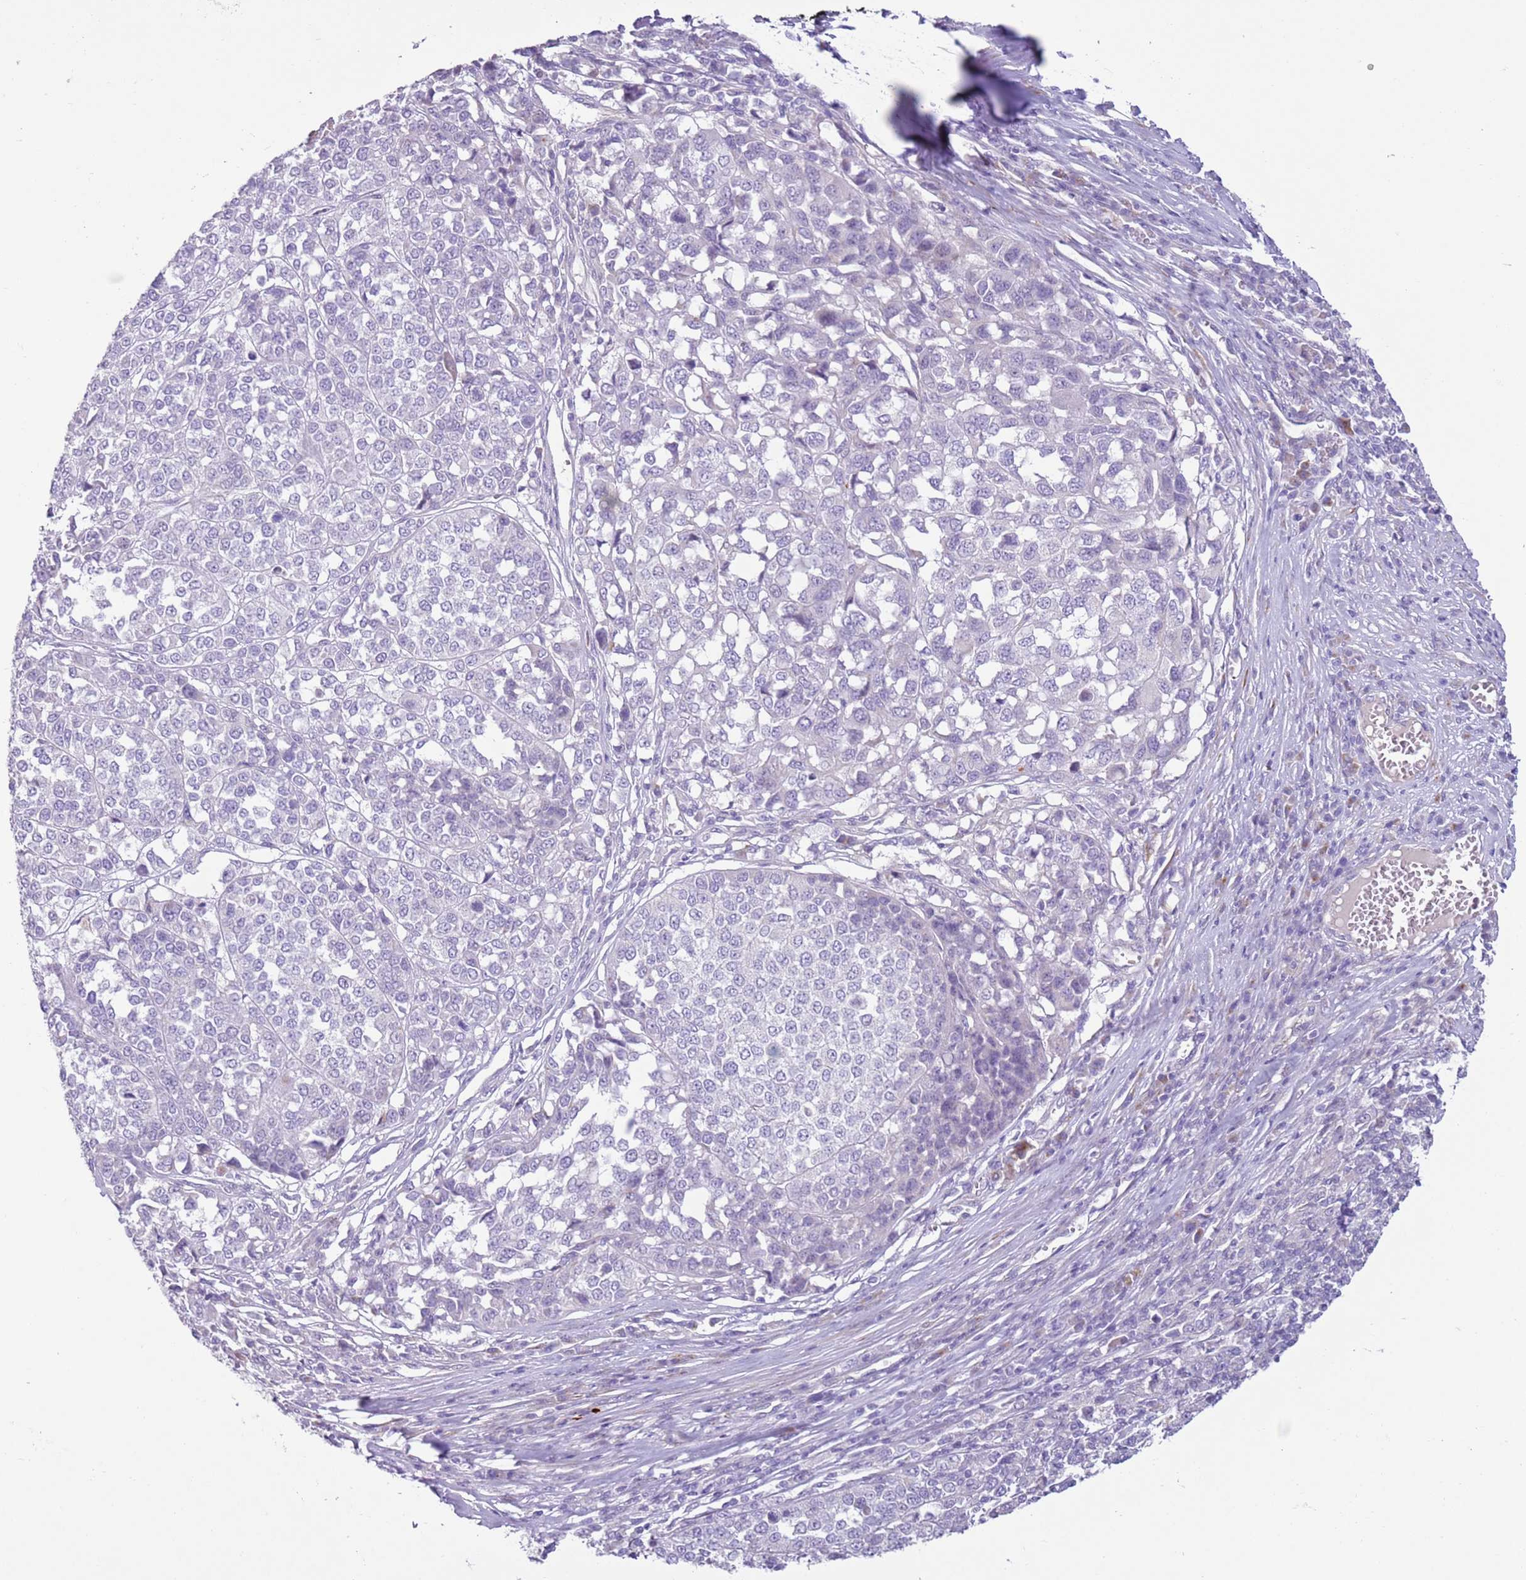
{"staining": {"intensity": "negative", "quantity": "none", "location": "none"}, "tissue": "melanoma", "cell_type": "Tumor cells", "image_type": "cancer", "snomed": [{"axis": "morphology", "description": "Malignant melanoma, Metastatic site"}, {"axis": "topography", "description": "Lymph node"}], "caption": "This micrograph is of malignant melanoma (metastatic site) stained with immunohistochemistry (IHC) to label a protein in brown with the nuclei are counter-stained blue. There is no expression in tumor cells. Brightfield microscopy of IHC stained with DAB (brown) and hematoxylin (blue), captured at high magnification.", "gene": "ZNF239", "patient": {"sex": "male", "age": 44}}